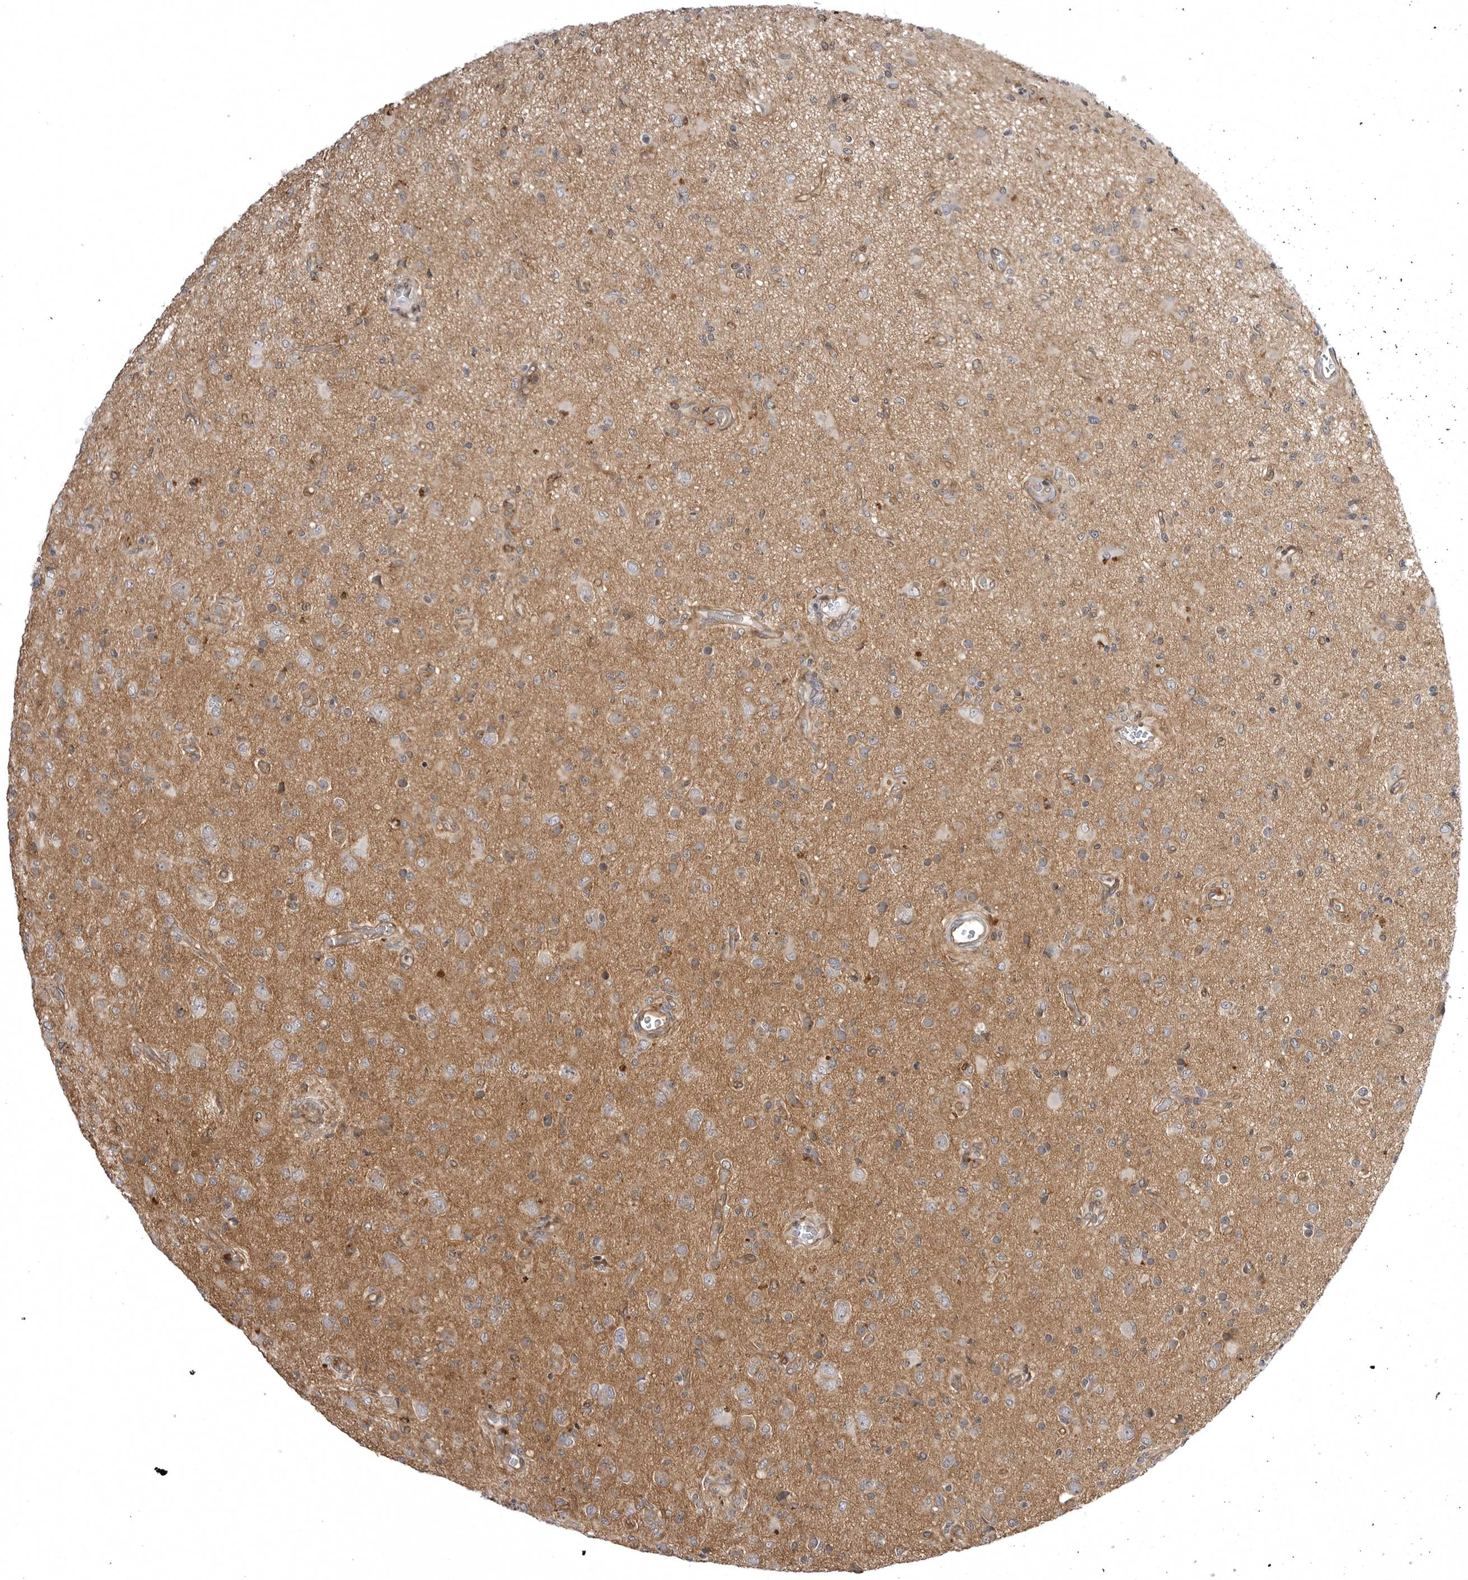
{"staining": {"intensity": "weak", "quantity": "25%-75%", "location": "cytoplasmic/membranous"}, "tissue": "glioma", "cell_type": "Tumor cells", "image_type": "cancer", "snomed": [{"axis": "morphology", "description": "Glioma, malignant, High grade"}, {"axis": "topography", "description": "Brain"}], "caption": "About 25%-75% of tumor cells in human glioma display weak cytoplasmic/membranous protein staining as visualized by brown immunohistochemical staining.", "gene": "ARL5A", "patient": {"sex": "female", "age": 57}}